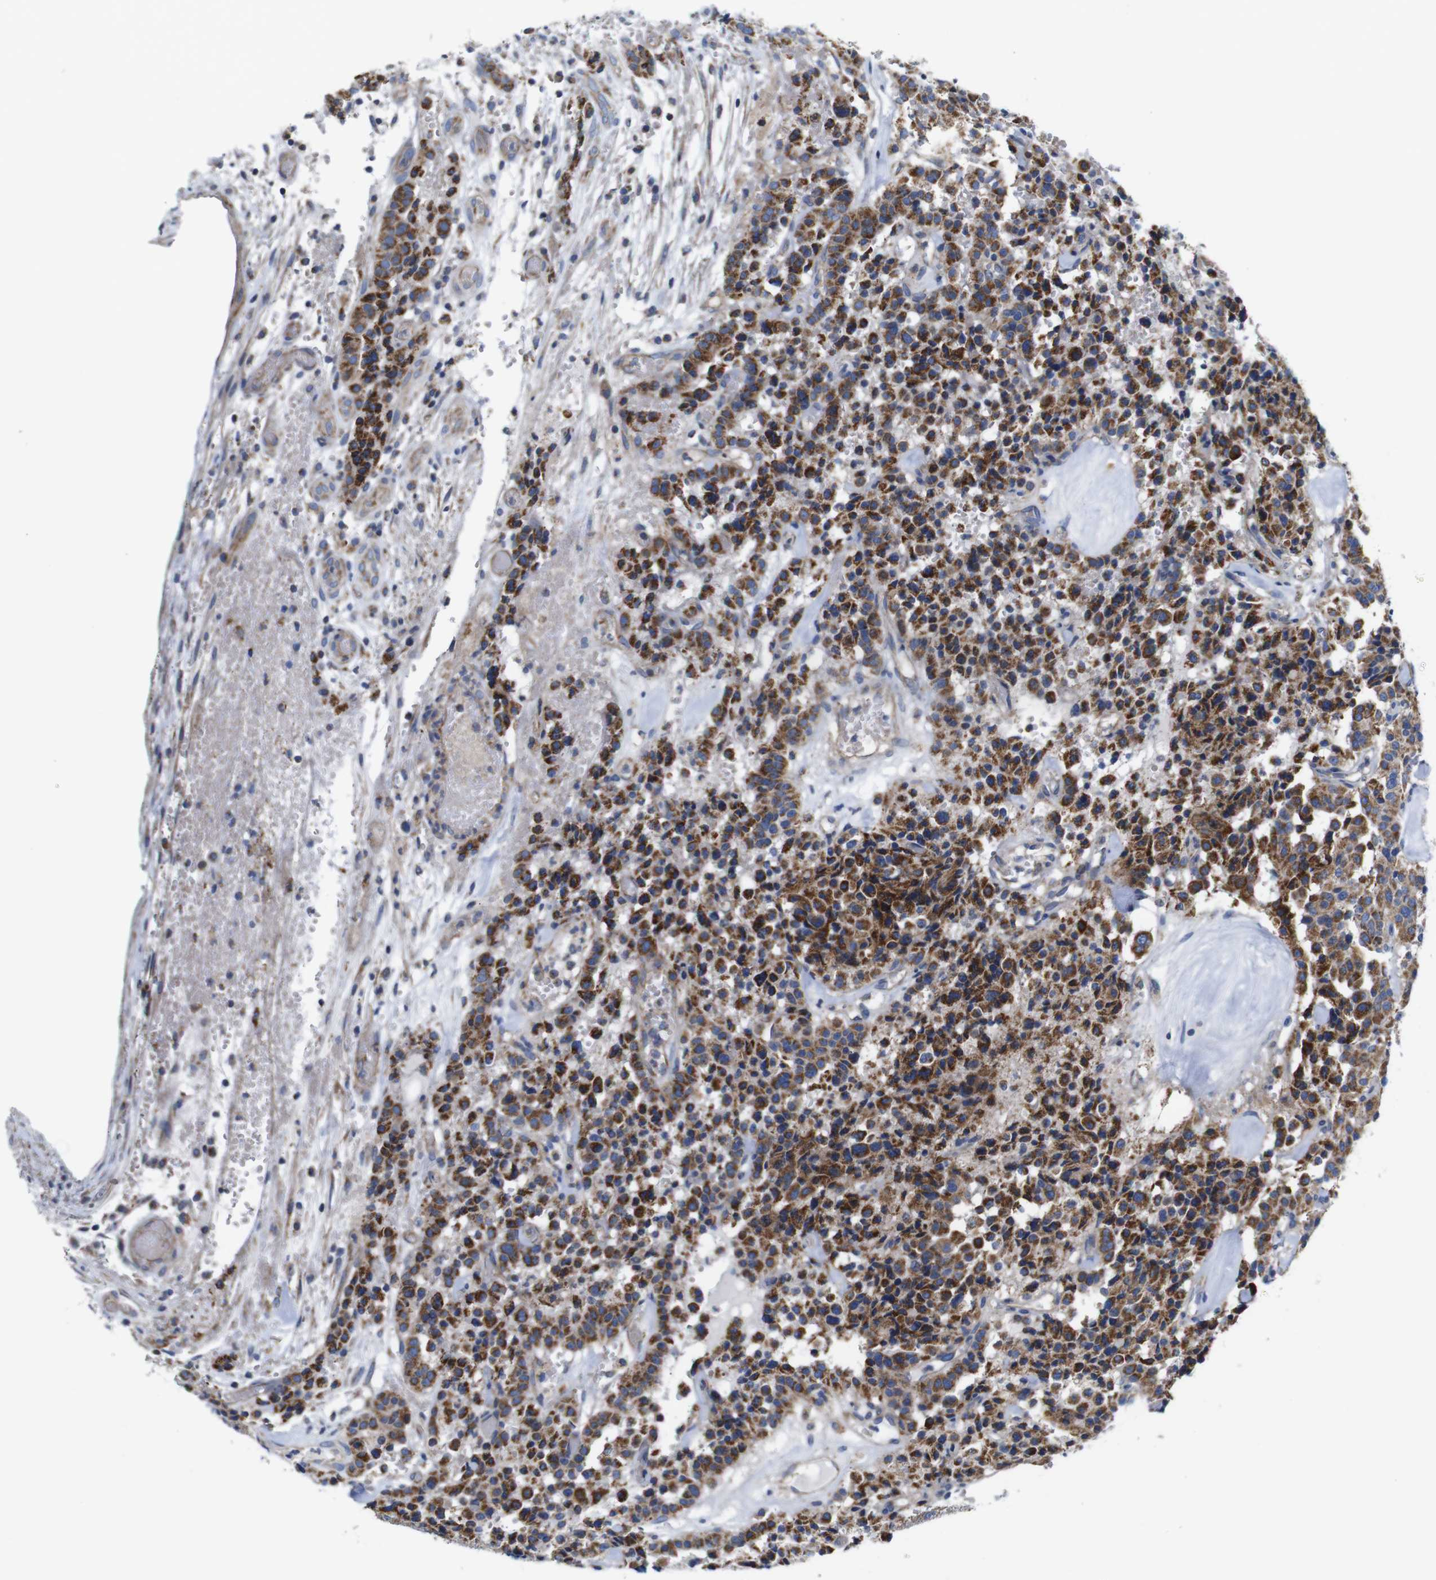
{"staining": {"intensity": "strong", "quantity": ">75%", "location": "cytoplasmic/membranous"}, "tissue": "carcinoid", "cell_type": "Tumor cells", "image_type": "cancer", "snomed": [{"axis": "morphology", "description": "Carcinoid, malignant, NOS"}, {"axis": "topography", "description": "Lung"}], "caption": "A histopathology image showing strong cytoplasmic/membranous expression in about >75% of tumor cells in carcinoid, as visualized by brown immunohistochemical staining.", "gene": "PDCD1LG2", "patient": {"sex": "male", "age": 30}}